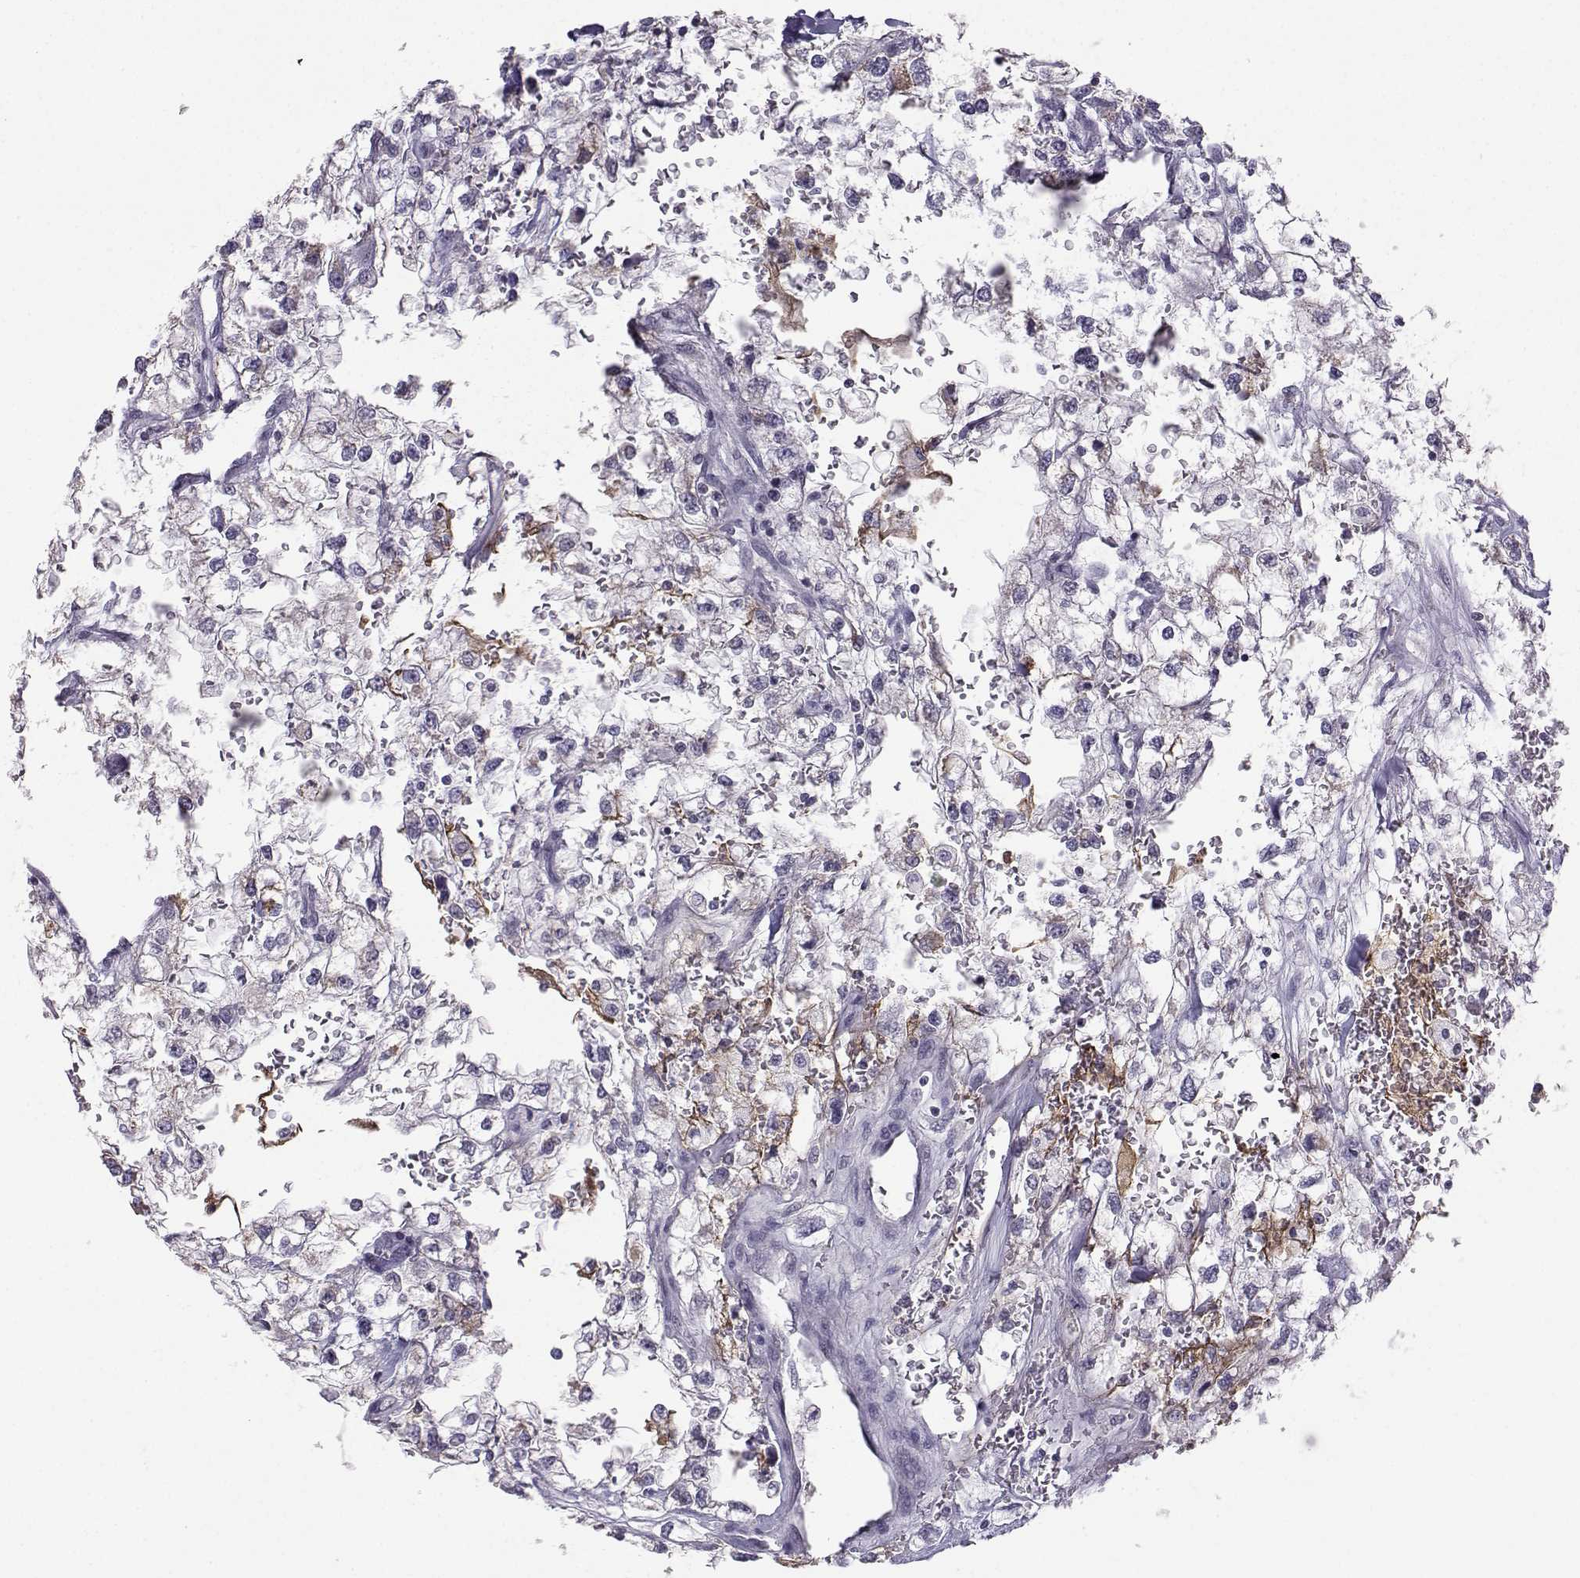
{"staining": {"intensity": "negative", "quantity": "none", "location": "none"}, "tissue": "renal cancer", "cell_type": "Tumor cells", "image_type": "cancer", "snomed": [{"axis": "morphology", "description": "Adenocarcinoma, NOS"}, {"axis": "topography", "description": "Kidney"}], "caption": "The image reveals no staining of tumor cells in renal cancer.", "gene": "LHX1", "patient": {"sex": "male", "age": 59}}